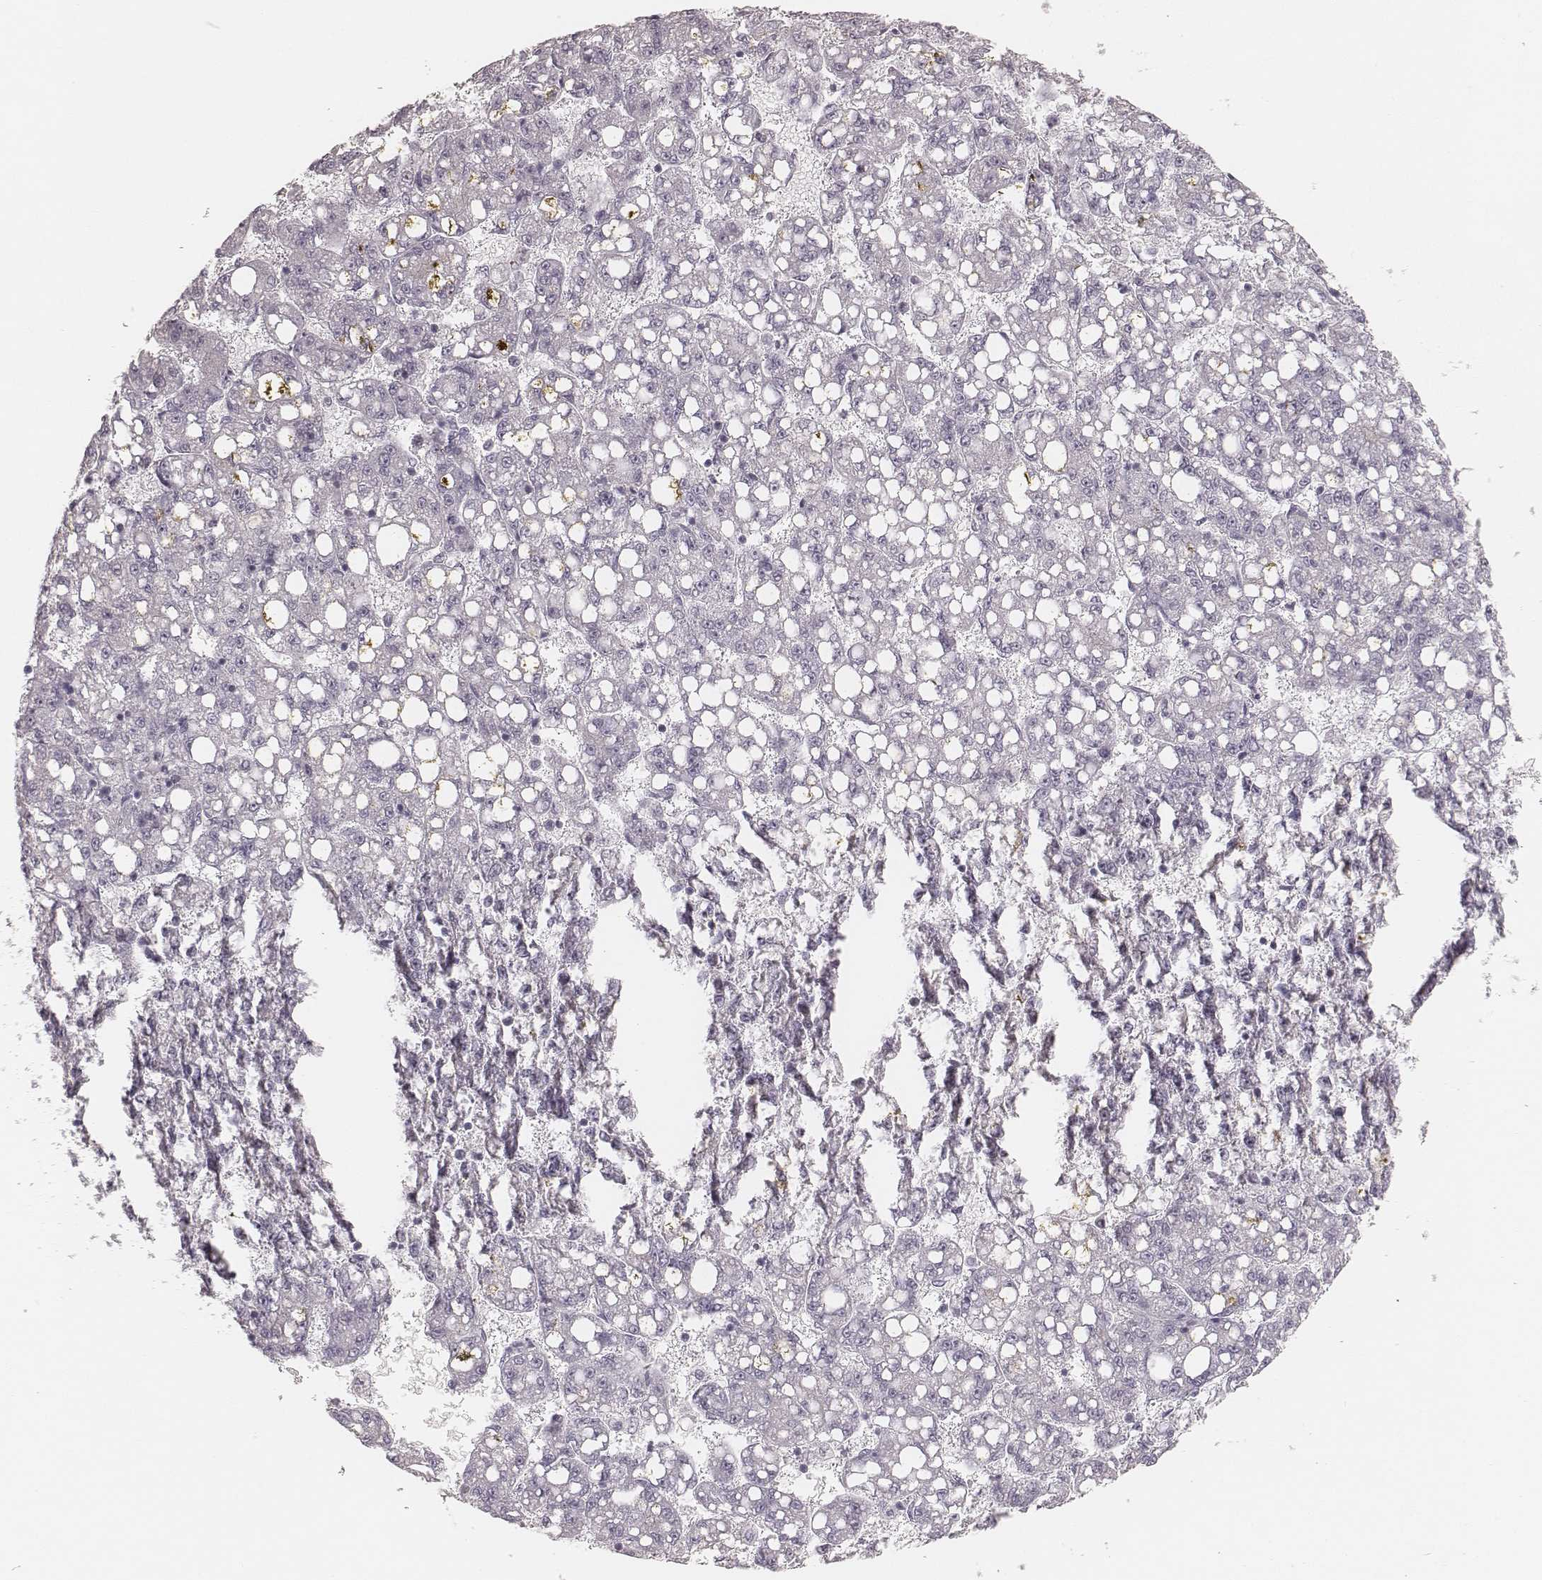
{"staining": {"intensity": "negative", "quantity": "none", "location": "none"}, "tissue": "liver cancer", "cell_type": "Tumor cells", "image_type": "cancer", "snomed": [{"axis": "morphology", "description": "Carcinoma, Hepatocellular, NOS"}, {"axis": "topography", "description": "Liver"}], "caption": "High power microscopy image of an IHC micrograph of liver cancer (hepatocellular carcinoma), revealing no significant expression in tumor cells.", "gene": "SPATA24", "patient": {"sex": "female", "age": 65}}